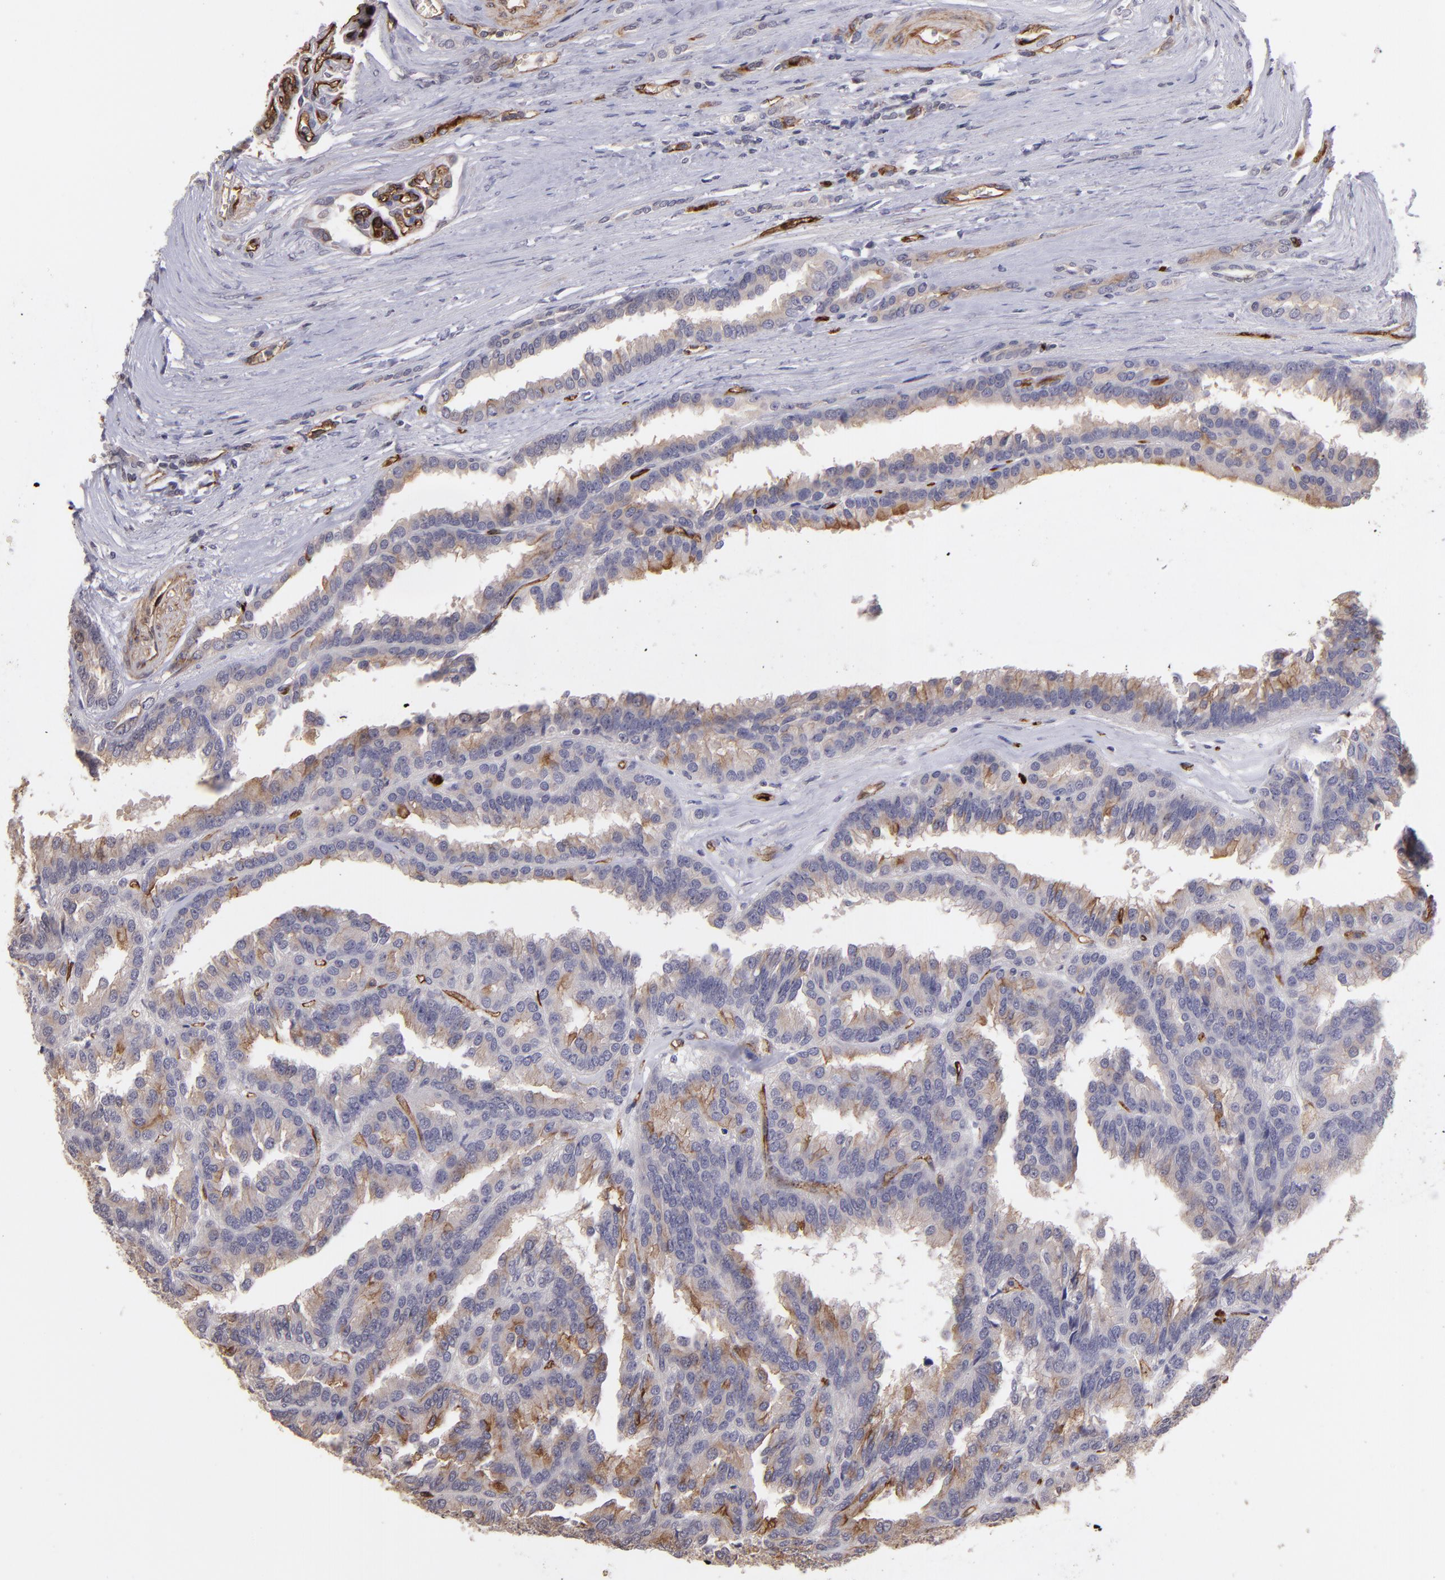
{"staining": {"intensity": "weak", "quantity": "25%-75%", "location": "cytoplasmic/membranous"}, "tissue": "renal cancer", "cell_type": "Tumor cells", "image_type": "cancer", "snomed": [{"axis": "morphology", "description": "Adenocarcinoma, NOS"}, {"axis": "topography", "description": "Kidney"}], "caption": "Immunohistochemistry (IHC) staining of renal adenocarcinoma, which exhibits low levels of weak cytoplasmic/membranous staining in about 25%-75% of tumor cells indicating weak cytoplasmic/membranous protein expression. The staining was performed using DAB (brown) for protein detection and nuclei were counterstained in hematoxylin (blue).", "gene": "DYSF", "patient": {"sex": "male", "age": 46}}